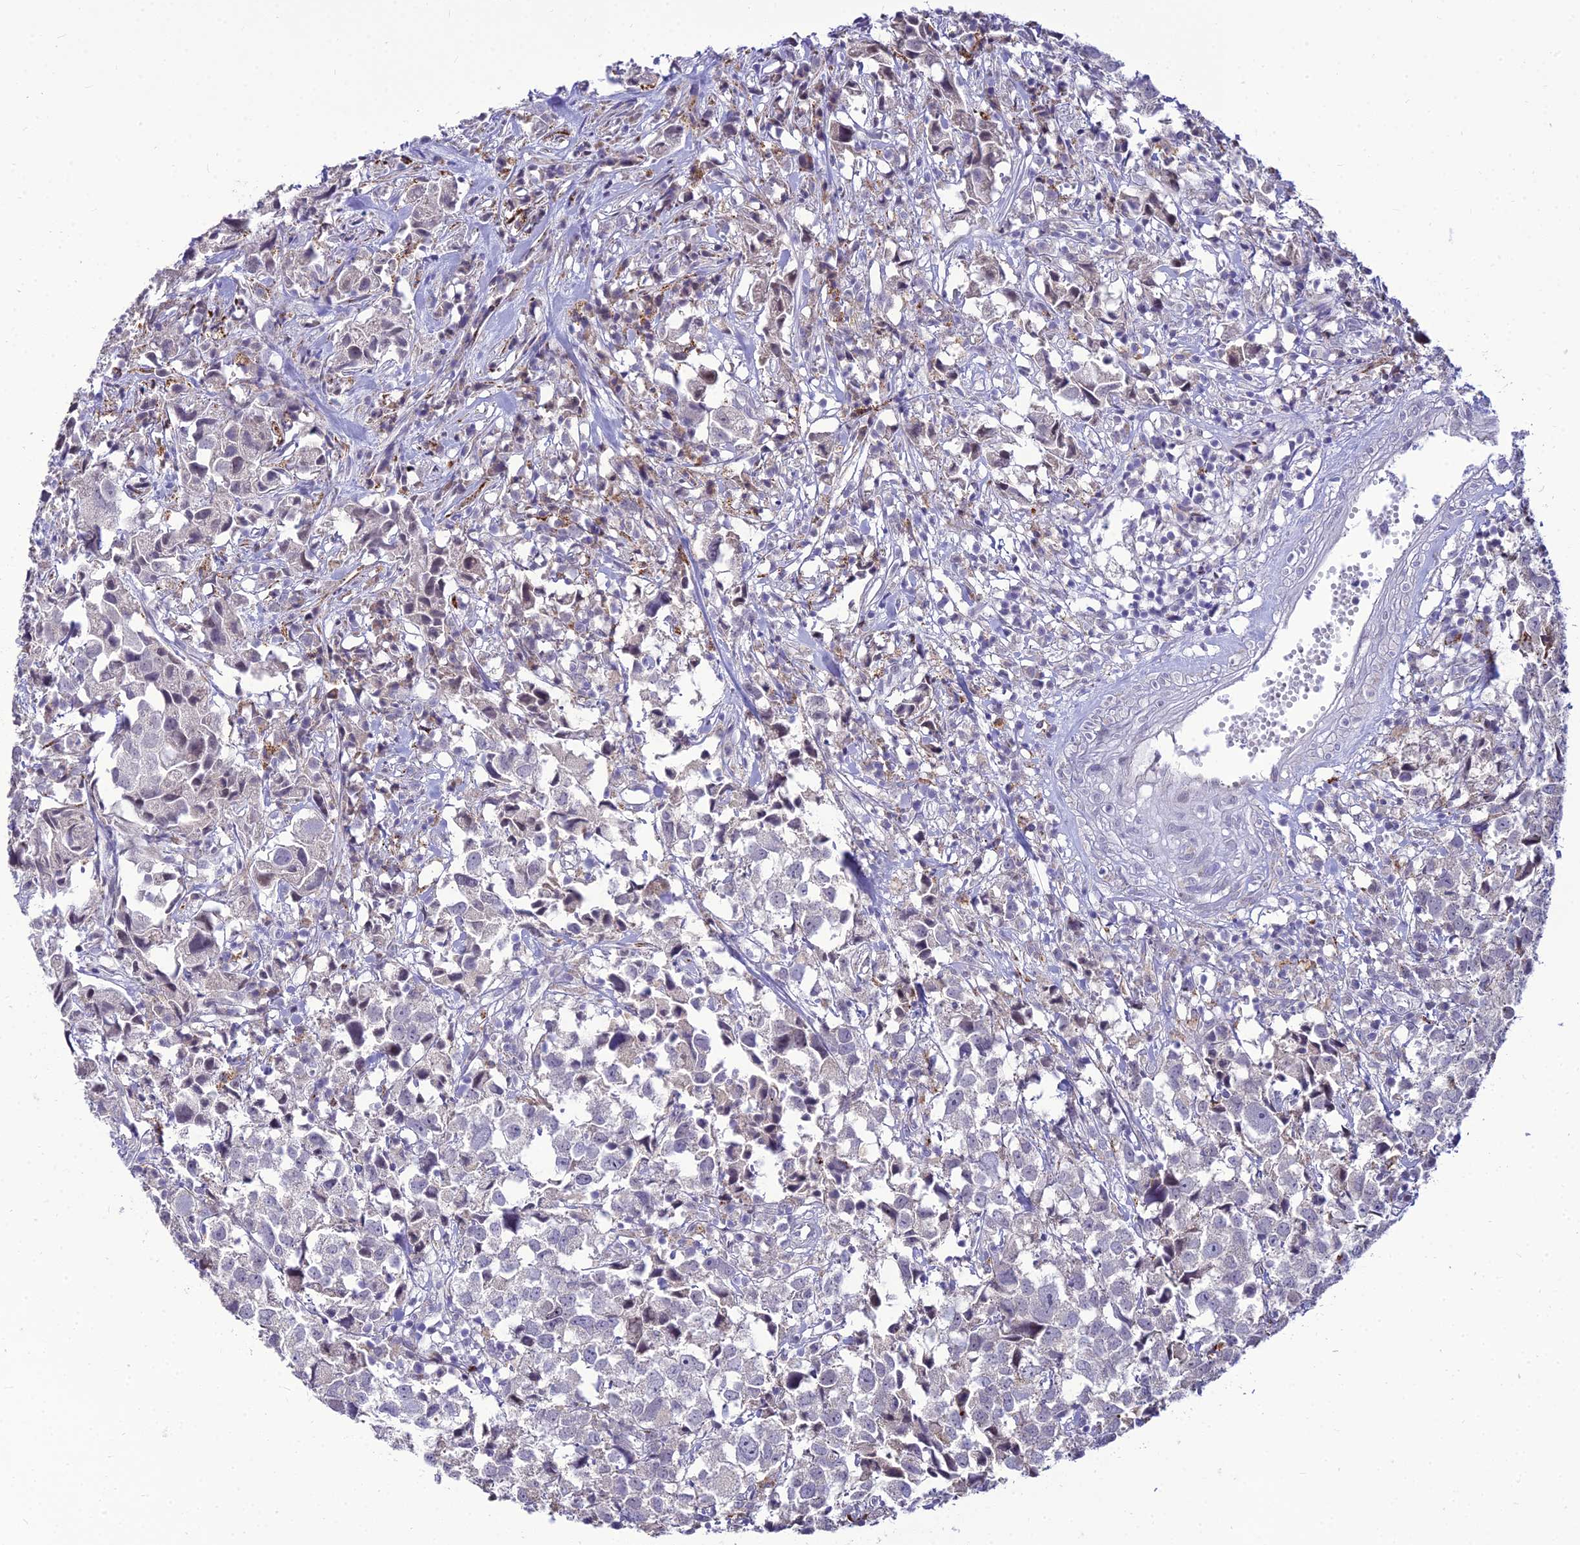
{"staining": {"intensity": "negative", "quantity": "none", "location": "none"}, "tissue": "urothelial cancer", "cell_type": "Tumor cells", "image_type": "cancer", "snomed": [{"axis": "morphology", "description": "Urothelial carcinoma, High grade"}, {"axis": "topography", "description": "Urinary bladder"}], "caption": "Micrograph shows no significant protein expression in tumor cells of urothelial cancer.", "gene": "C6orf163", "patient": {"sex": "female", "age": 75}}